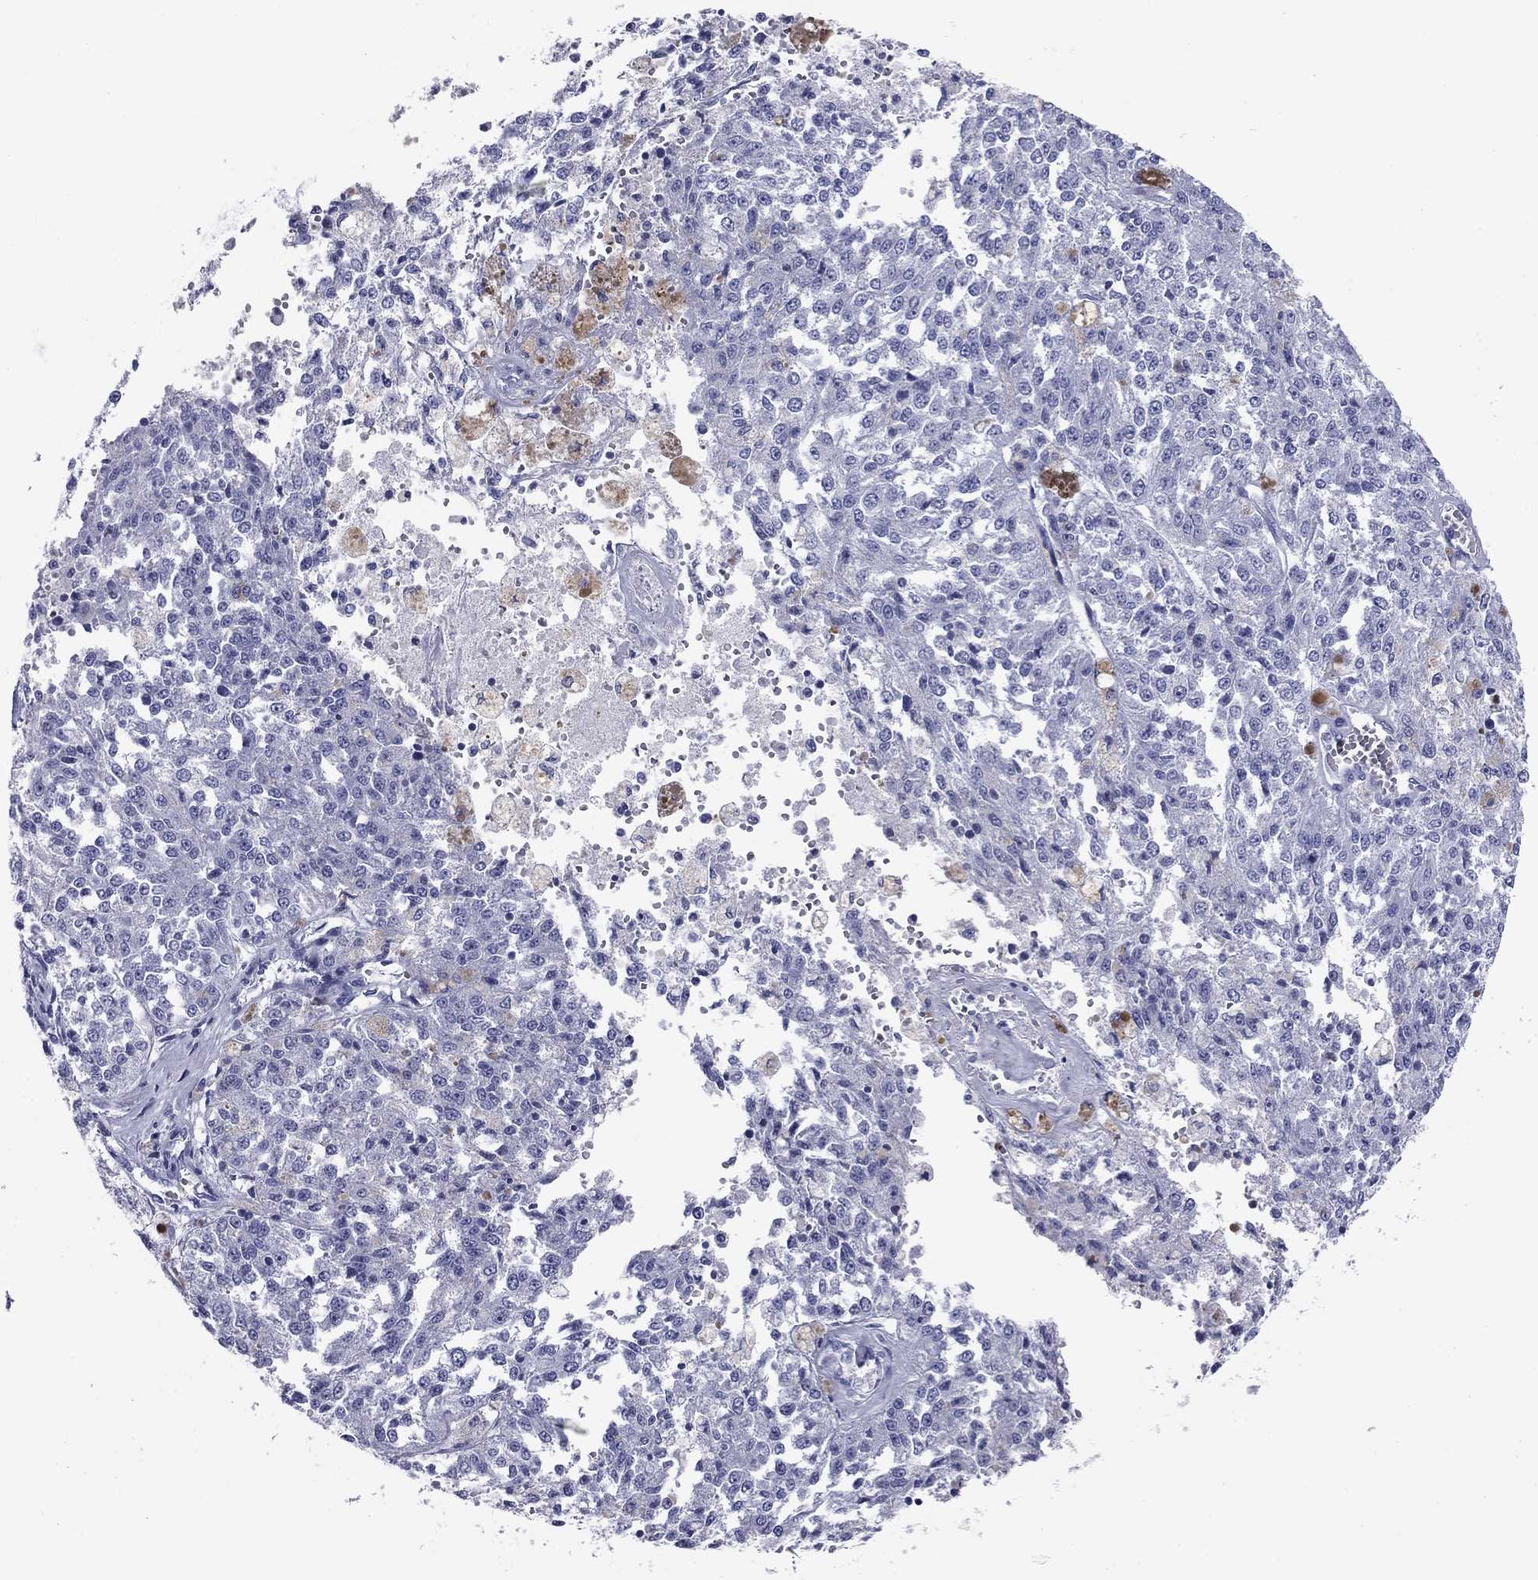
{"staining": {"intensity": "negative", "quantity": "none", "location": "none"}, "tissue": "melanoma", "cell_type": "Tumor cells", "image_type": "cancer", "snomed": [{"axis": "morphology", "description": "Malignant melanoma, Metastatic site"}, {"axis": "topography", "description": "Lymph node"}], "caption": "Immunohistochemical staining of human malignant melanoma (metastatic site) displays no significant staining in tumor cells.", "gene": "NPPA", "patient": {"sex": "female", "age": 64}}